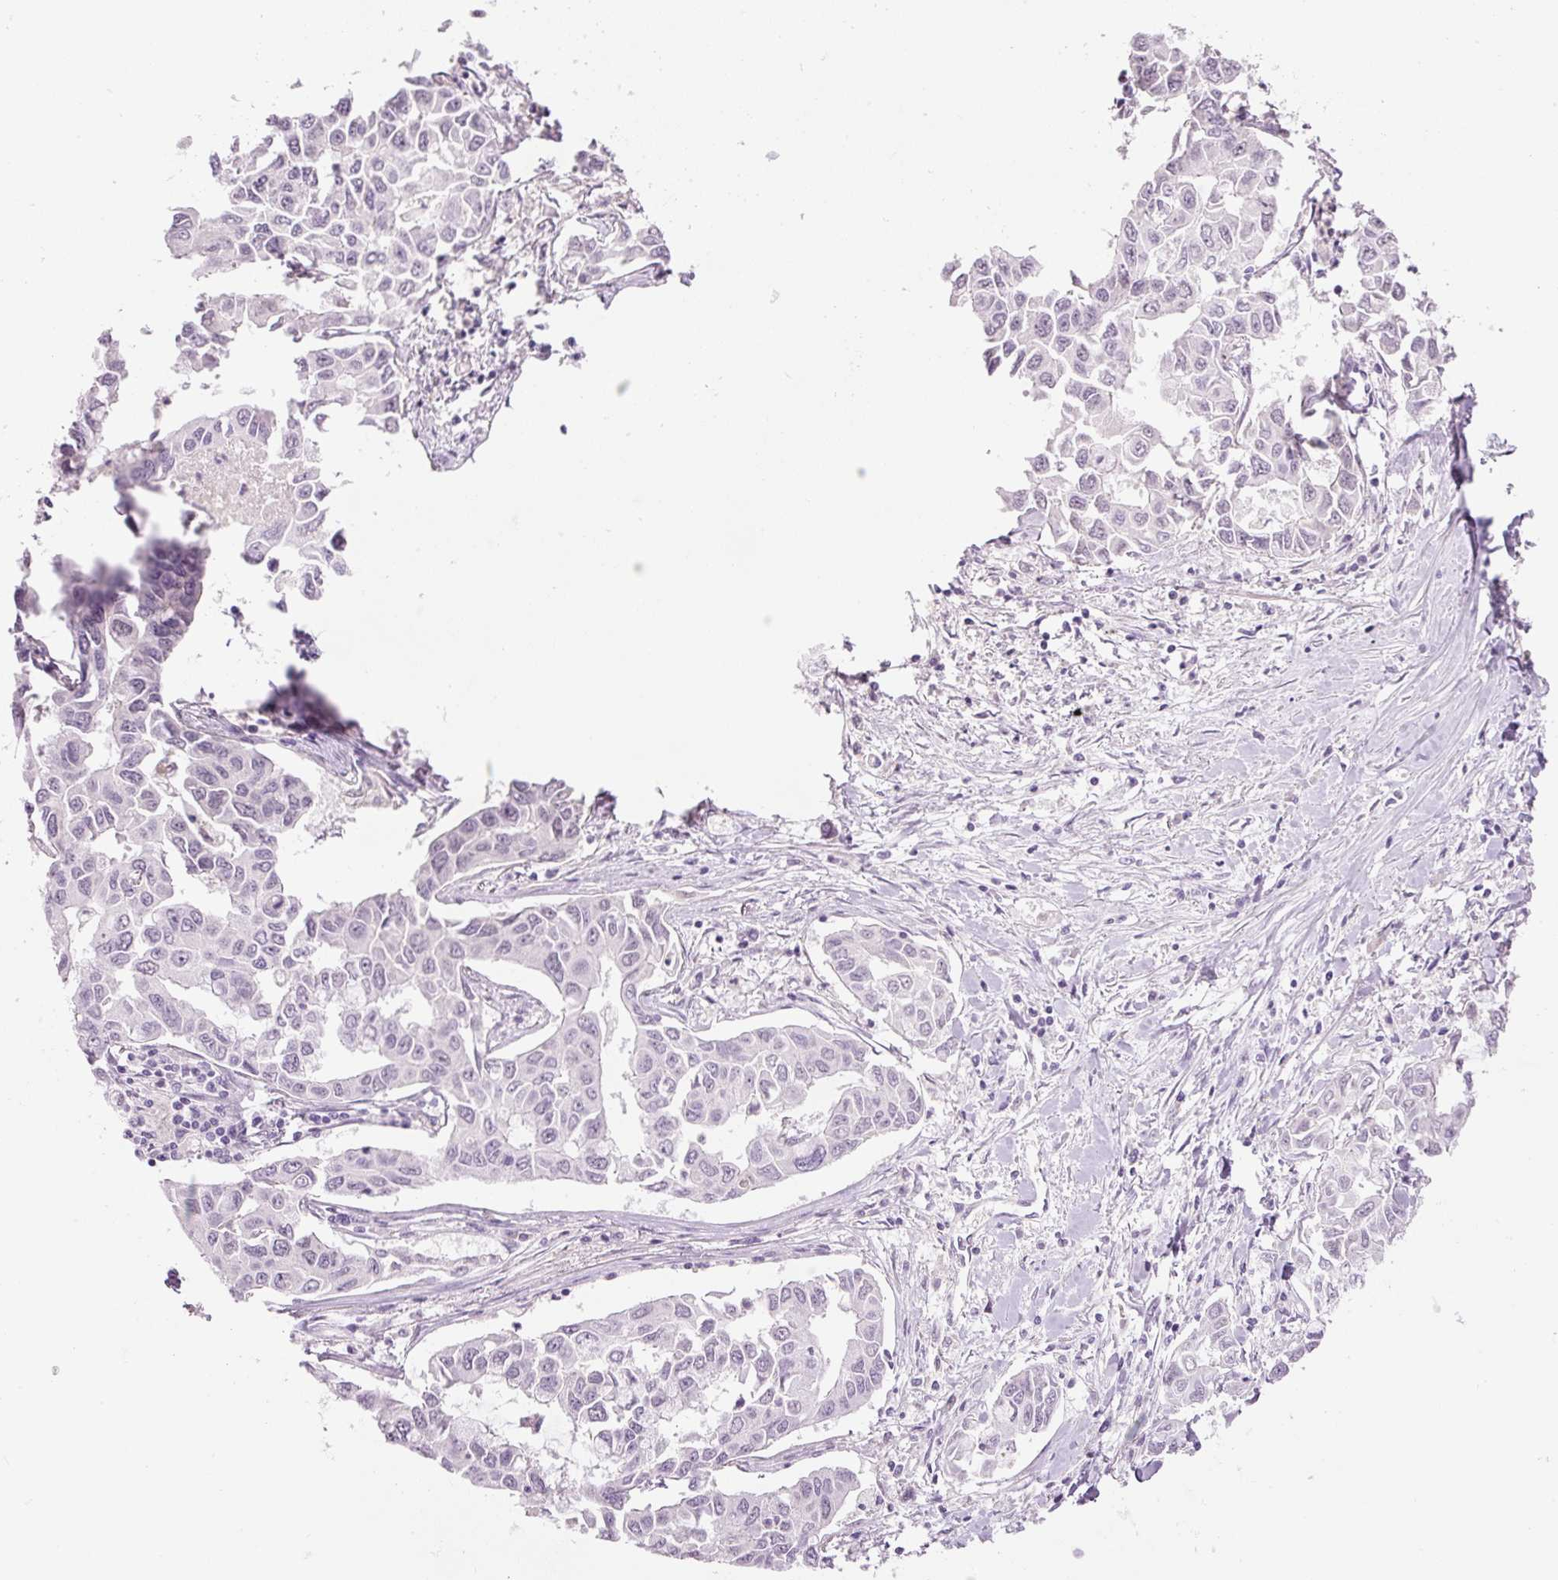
{"staining": {"intensity": "negative", "quantity": "none", "location": "none"}, "tissue": "lung cancer", "cell_type": "Tumor cells", "image_type": "cancer", "snomed": [{"axis": "morphology", "description": "Adenocarcinoma, NOS"}, {"axis": "topography", "description": "Lung"}], "caption": "This is an IHC image of lung cancer. There is no expression in tumor cells.", "gene": "LY6G6D", "patient": {"sex": "male", "age": 64}}